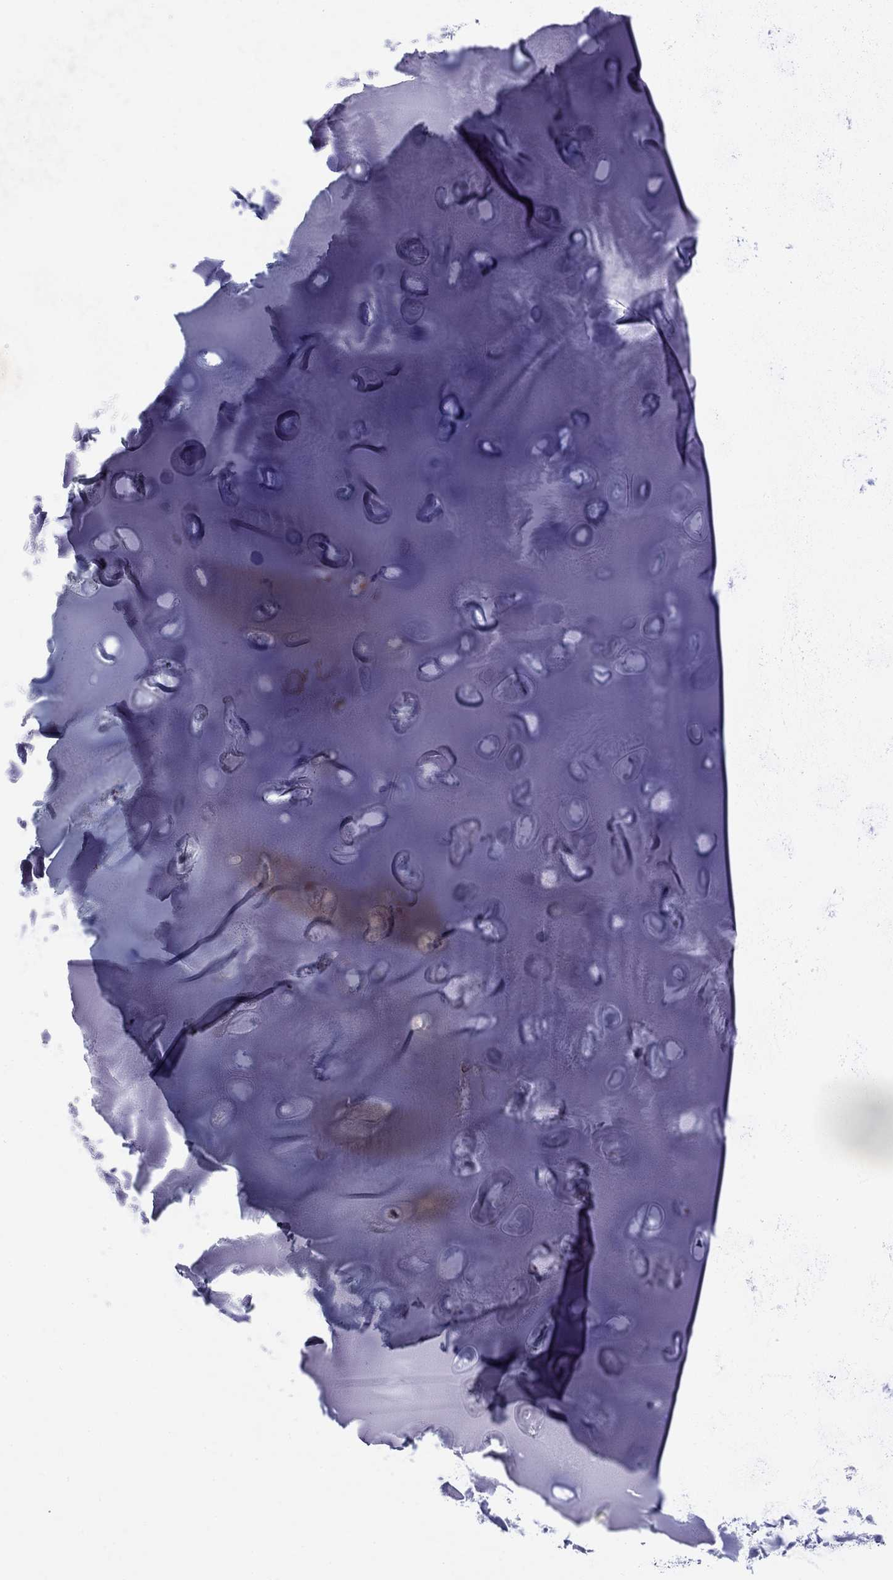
{"staining": {"intensity": "negative", "quantity": "none", "location": "none"}, "tissue": "soft tissue", "cell_type": "Chondrocytes", "image_type": "normal", "snomed": [{"axis": "morphology", "description": "Normal tissue, NOS"}, {"axis": "morphology", "description": "Squamous cell carcinoma, NOS"}, {"axis": "topography", "description": "Cartilage tissue"}, {"axis": "topography", "description": "Lung"}], "caption": "High power microscopy image of an IHC micrograph of unremarkable soft tissue, revealing no significant positivity in chondrocytes.", "gene": "NTRK2", "patient": {"sex": "male", "age": 66}}